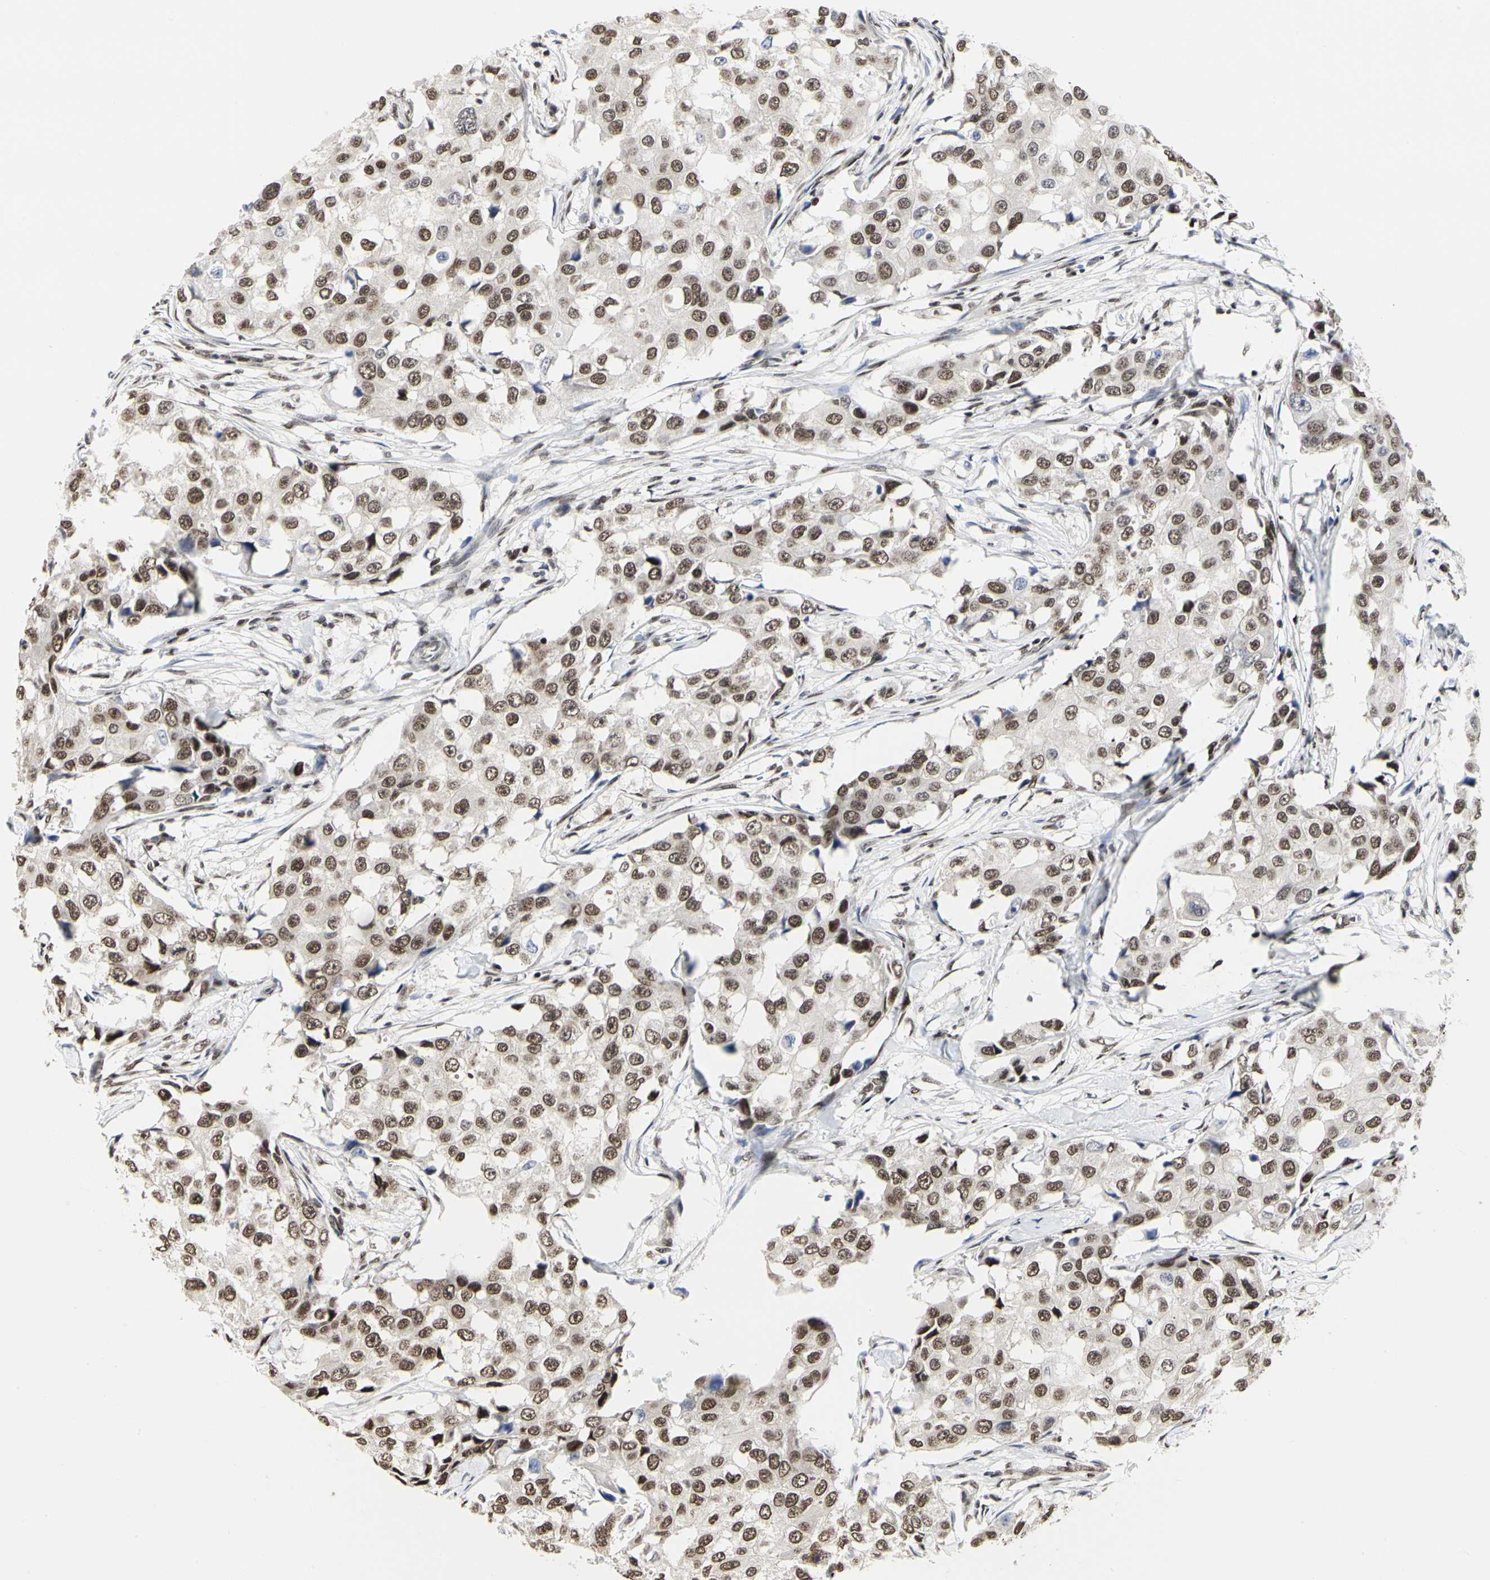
{"staining": {"intensity": "moderate", "quantity": "25%-75%", "location": "nuclear"}, "tissue": "breast cancer", "cell_type": "Tumor cells", "image_type": "cancer", "snomed": [{"axis": "morphology", "description": "Duct carcinoma"}, {"axis": "topography", "description": "Breast"}], "caption": "Brown immunohistochemical staining in breast invasive ductal carcinoma demonstrates moderate nuclear positivity in about 25%-75% of tumor cells.", "gene": "PRMT3", "patient": {"sex": "female", "age": 27}}